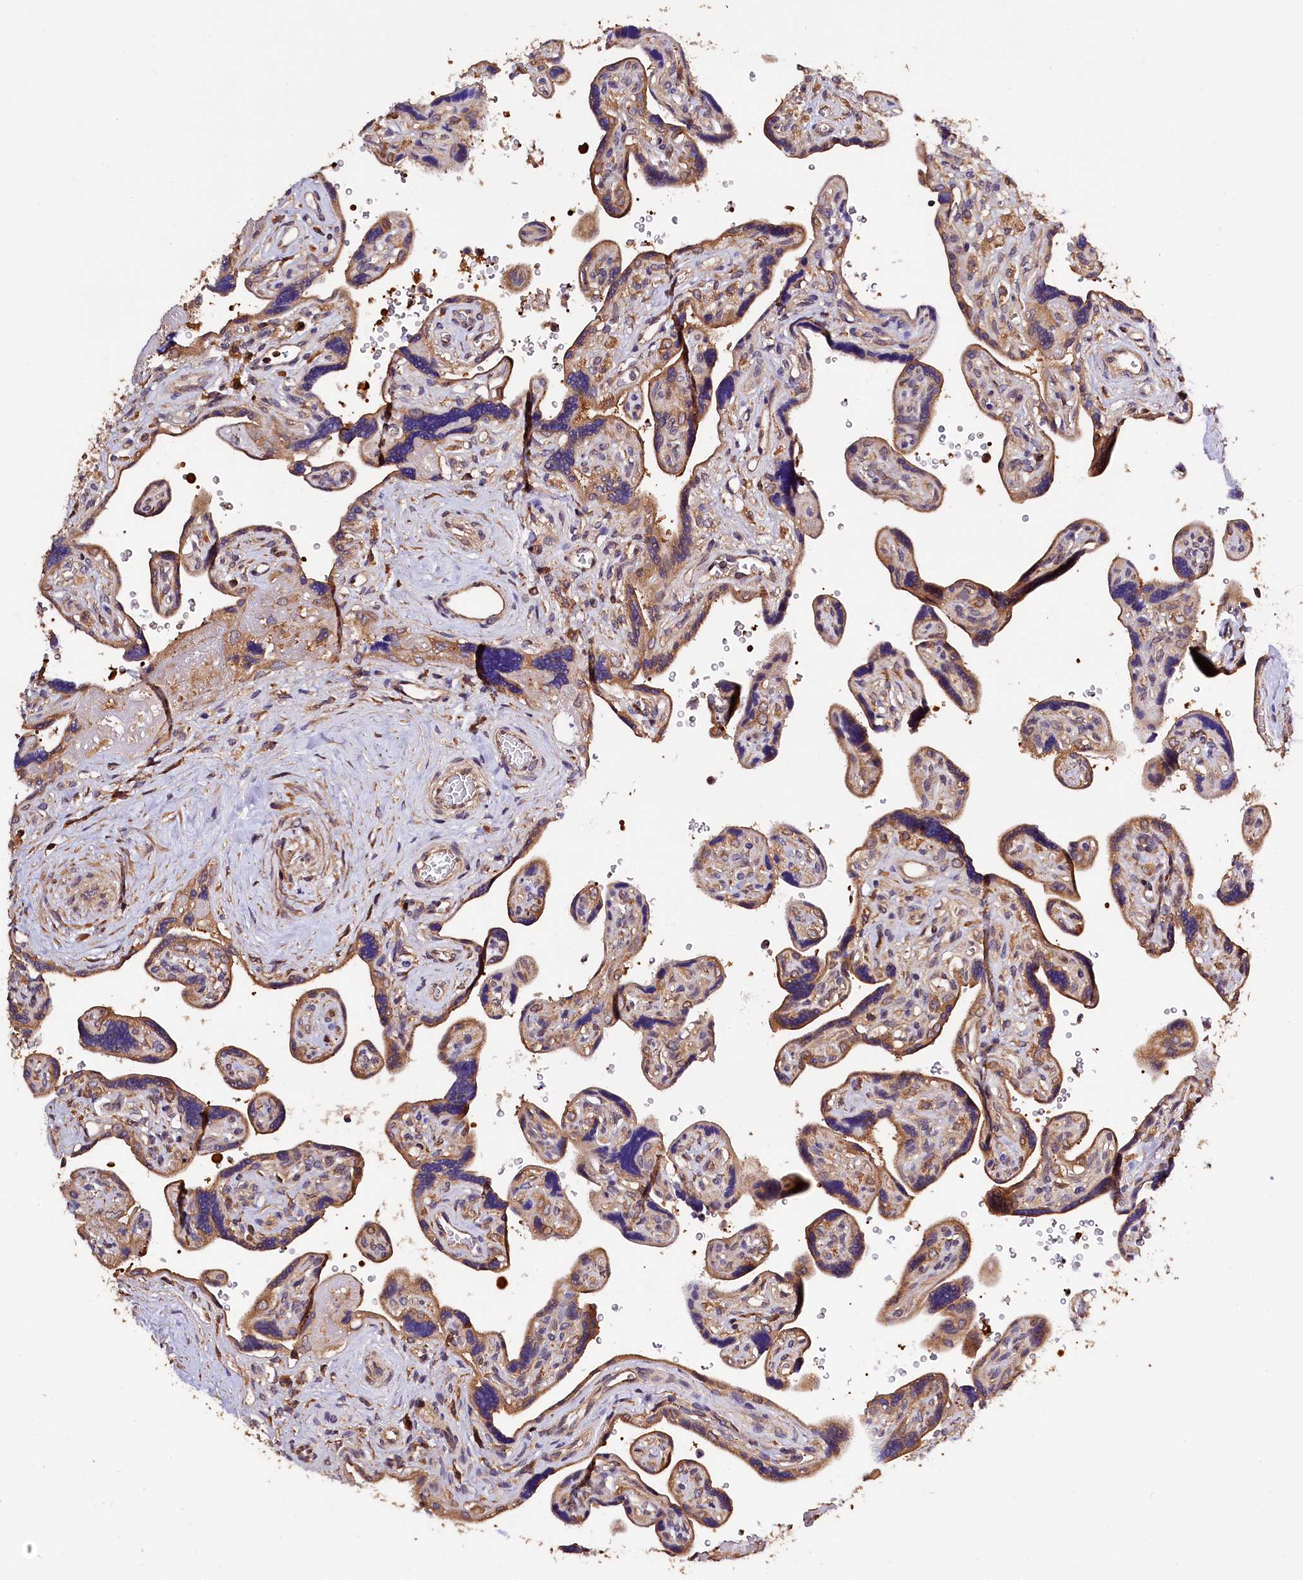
{"staining": {"intensity": "moderate", "quantity": ">75%", "location": "cytoplasmic/membranous"}, "tissue": "placenta", "cell_type": "Trophoblastic cells", "image_type": "normal", "snomed": [{"axis": "morphology", "description": "Normal tissue, NOS"}, {"axis": "topography", "description": "Placenta"}], "caption": "The micrograph demonstrates immunohistochemical staining of unremarkable placenta. There is moderate cytoplasmic/membranous positivity is identified in about >75% of trophoblastic cells.", "gene": "KLC2", "patient": {"sex": "female", "age": 39}}